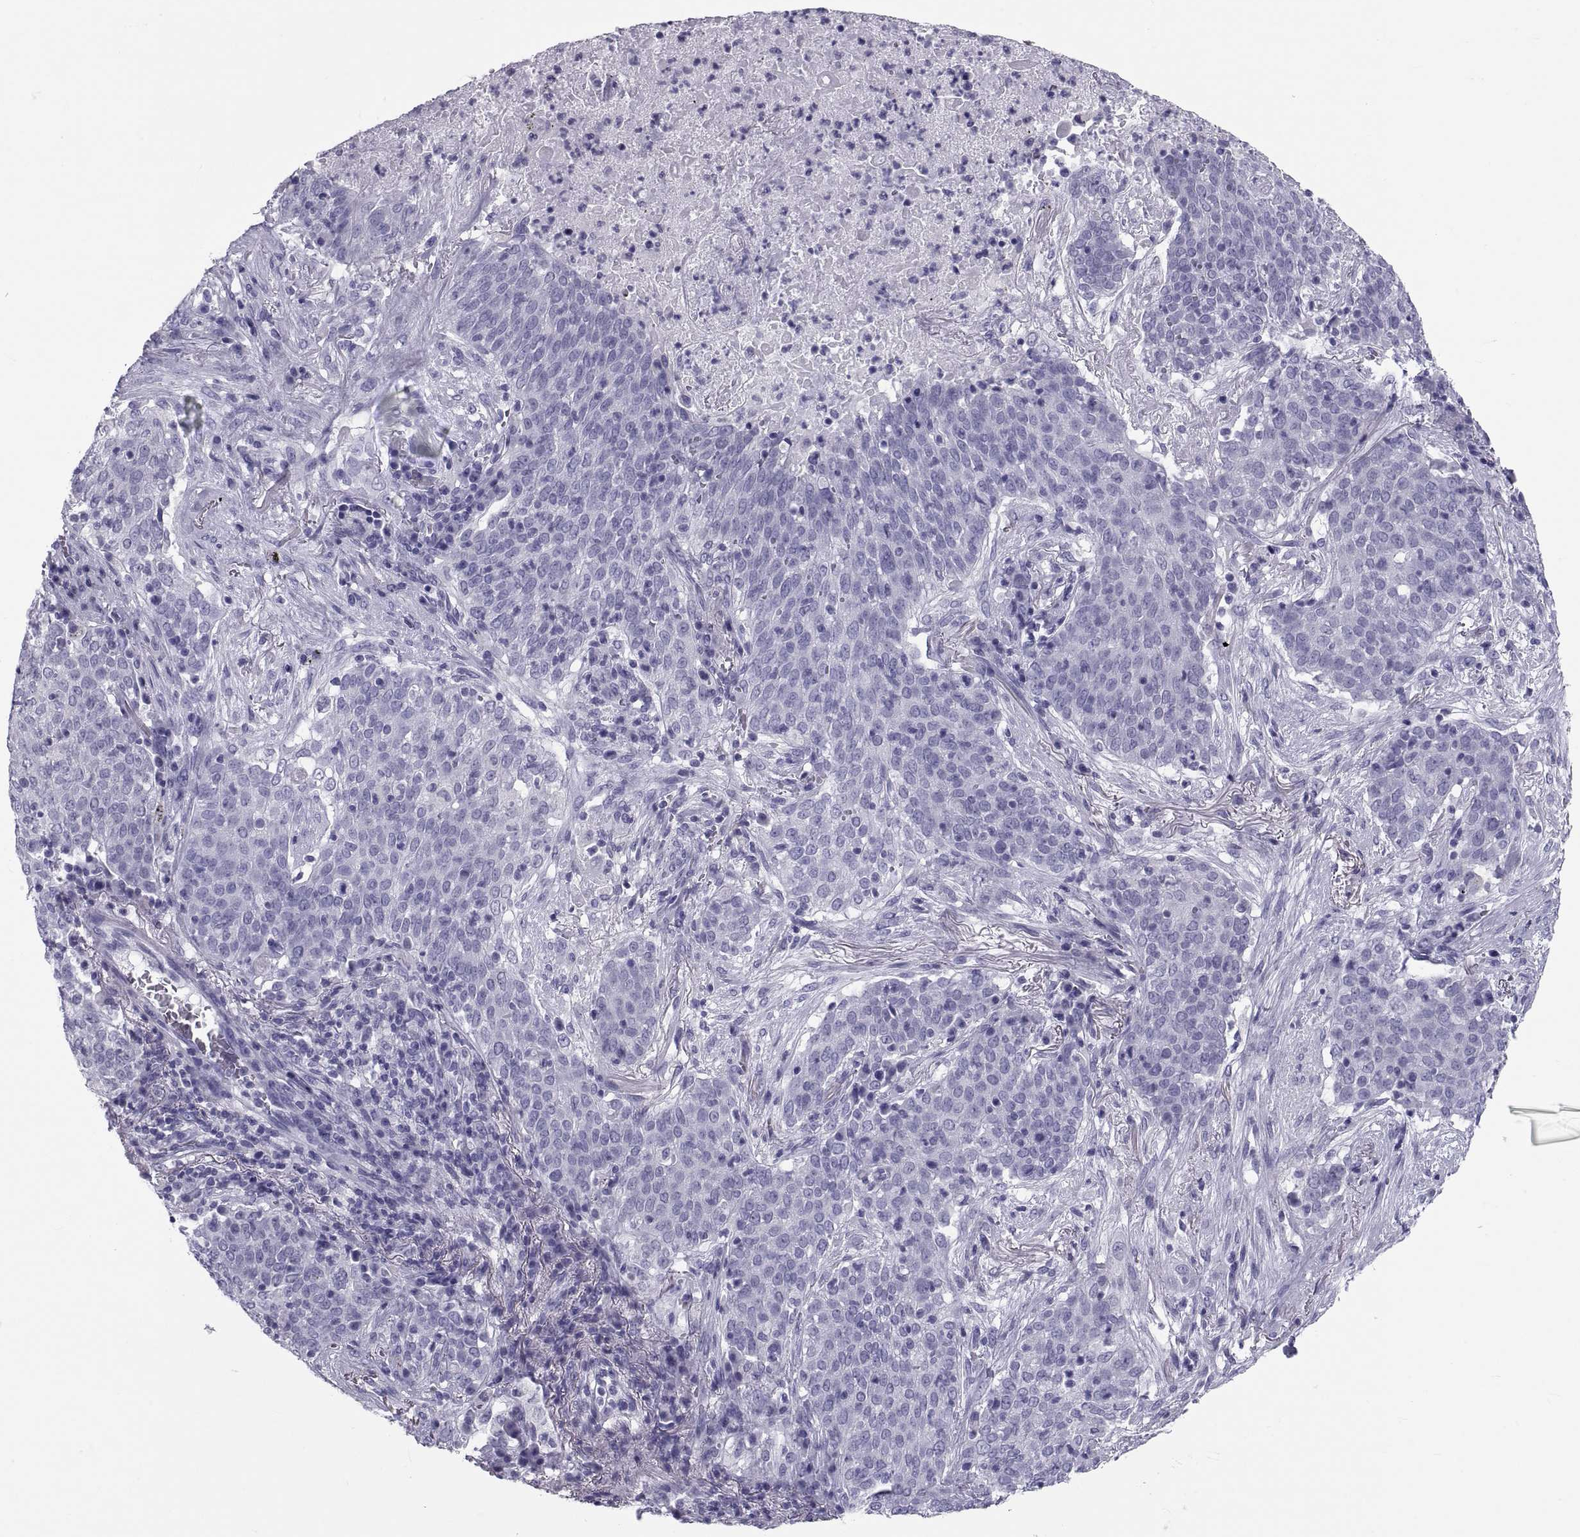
{"staining": {"intensity": "negative", "quantity": "none", "location": "none"}, "tissue": "lung cancer", "cell_type": "Tumor cells", "image_type": "cancer", "snomed": [{"axis": "morphology", "description": "Squamous cell carcinoma, NOS"}, {"axis": "topography", "description": "Lung"}], "caption": "DAB (3,3'-diaminobenzidine) immunohistochemical staining of lung cancer (squamous cell carcinoma) exhibits no significant positivity in tumor cells.", "gene": "DEFB129", "patient": {"sex": "male", "age": 82}}